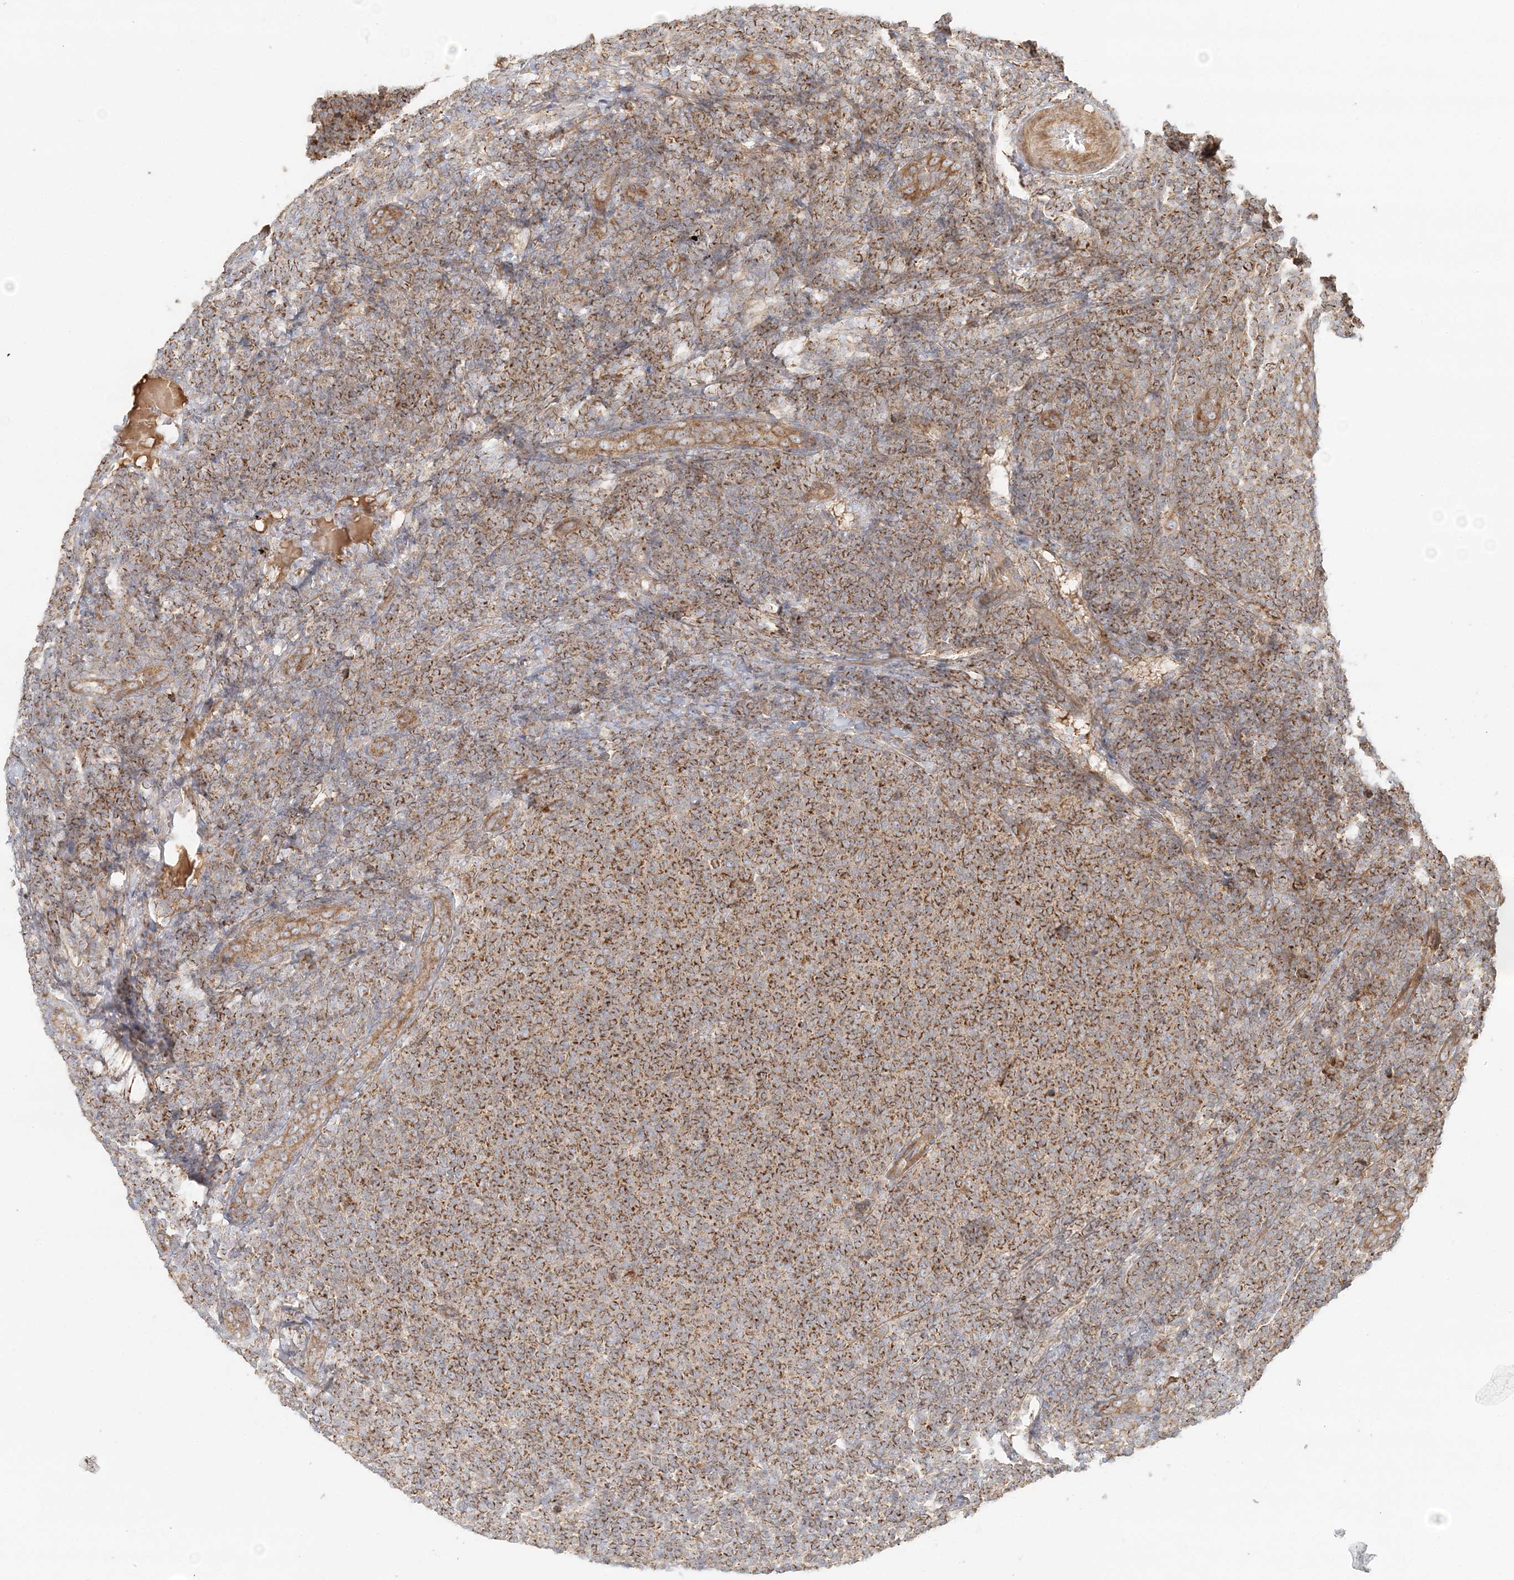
{"staining": {"intensity": "moderate", "quantity": ">75%", "location": "cytoplasmic/membranous"}, "tissue": "lymphoma", "cell_type": "Tumor cells", "image_type": "cancer", "snomed": [{"axis": "morphology", "description": "Malignant lymphoma, non-Hodgkin's type, Low grade"}, {"axis": "topography", "description": "Lymph node"}], "caption": "Lymphoma stained with a protein marker shows moderate staining in tumor cells.", "gene": "KIAA0232", "patient": {"sex": "male", "age": 66}}